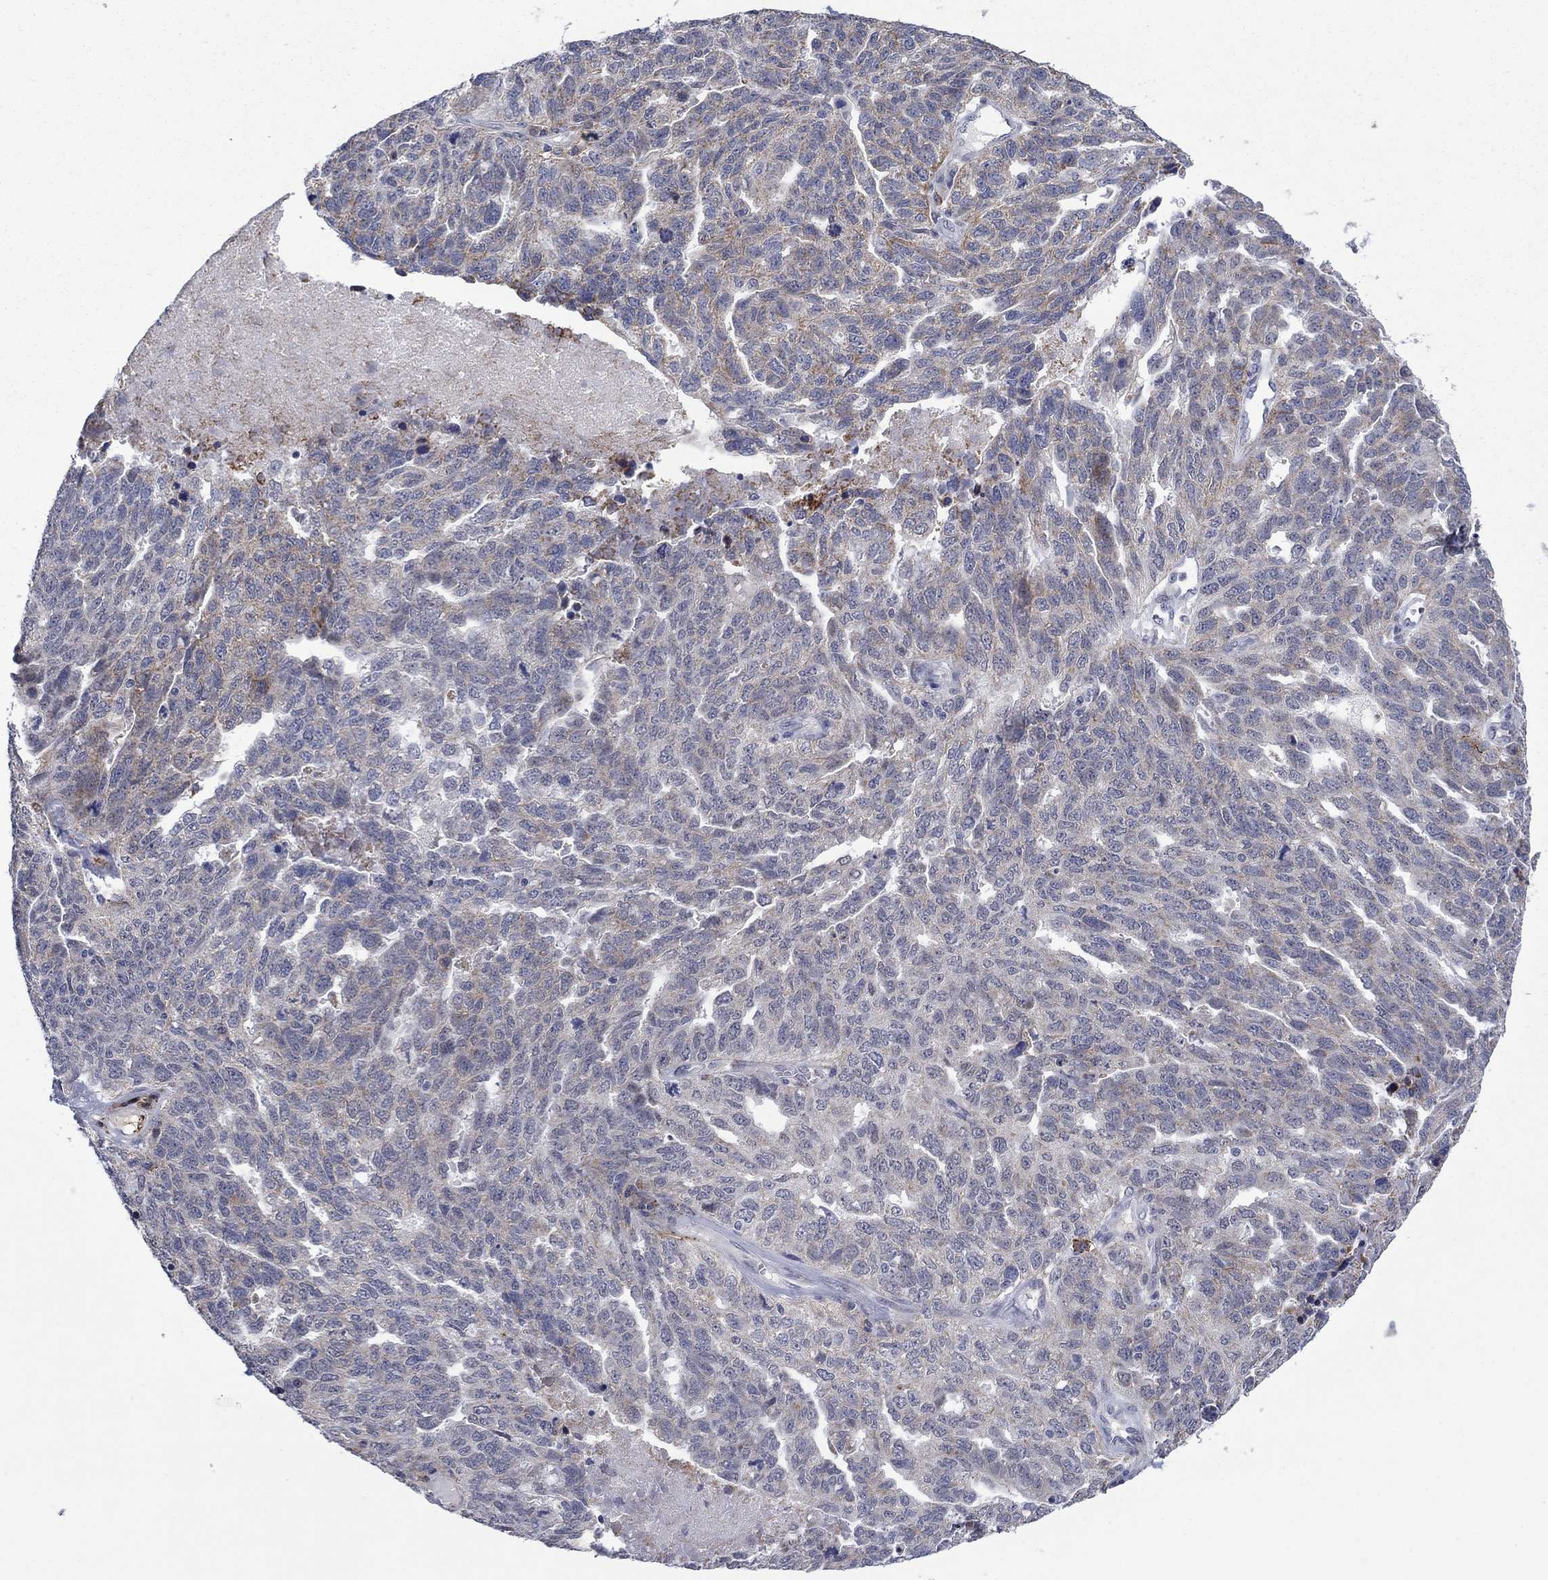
{"staining": {"intensity": "weak", "quantity": "25%-75%", "location": "cytoplasmic/membranous"}, "tissue": "ovarian cancer", "cell_type": "Tumor cells", "image_type": "cancer", "snomed": [{"axis": "morphology", "description": "Cystadenocarcinoma, serous, NOS"}, {"axis": "topography", "description": "Ovary"}], "caption": "Ovarian serous cystadenocarcinoma was stained to show a protein in brown. There is low levels of weak cytoplasmic/membranous expression in about 25%-75% of tumor cells. The protein is stained brown, and the nuclei are stained in blue (DAB IHC with brightfield microscopy, high magnification).", "gene": "SDC1", "patient": {"sex": "female", "age": 71}}